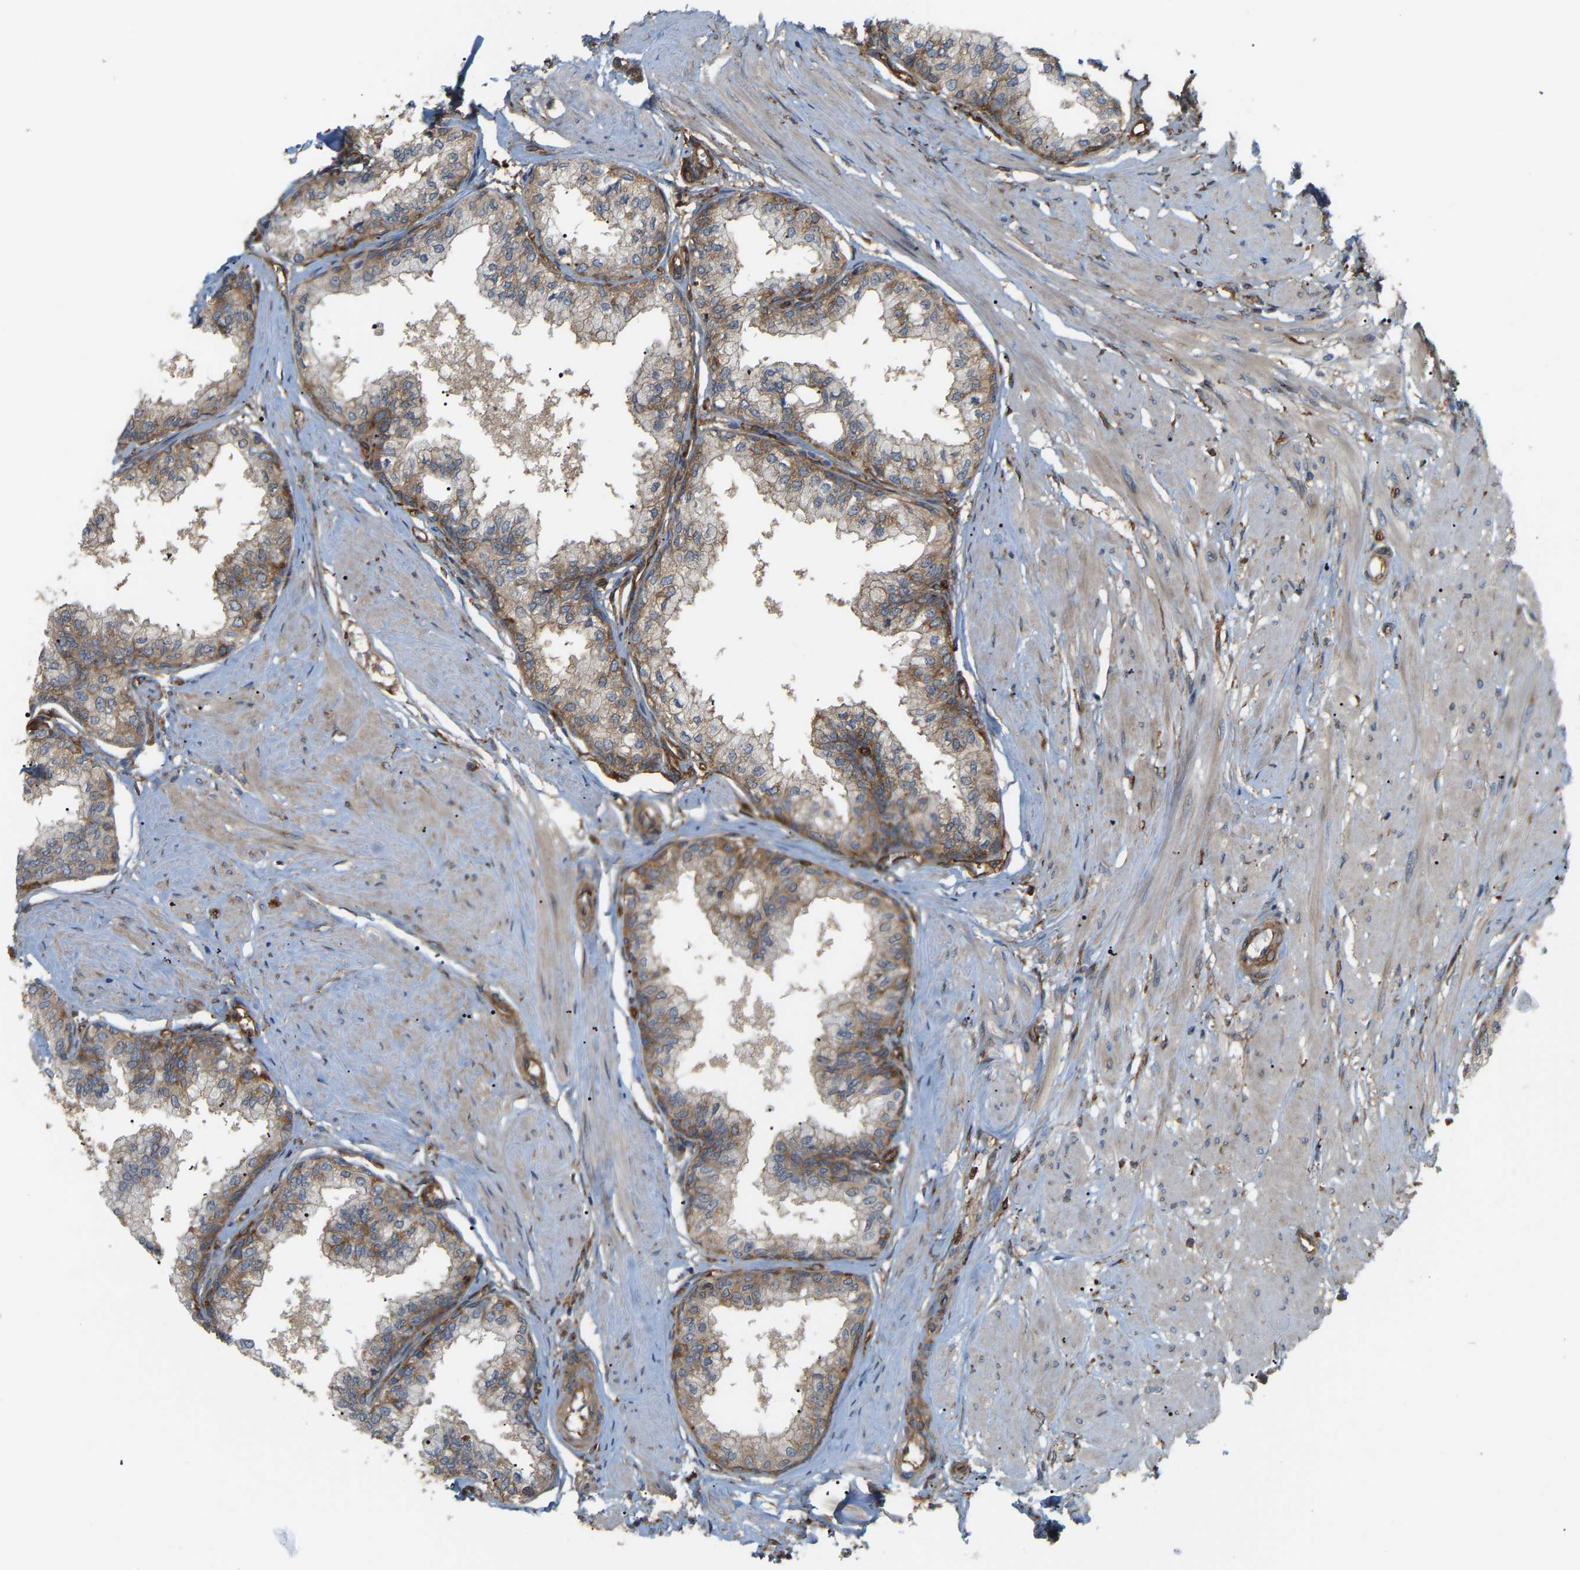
{"staining": {"intensity": "moderate", "quantity": "25%-75%", "location": "cytoplasmic/membranous"}, "tissue": "seminal vesicle", "cell_type": "Glandular cells", "image_type": "normal", "snomed": [{"axis": "morphology", "description": "Normal tissue, NOS"}, {"axis": "topography", "description": "Prostate"}, {"axis": "topography", "description": "Seminal veicle"}], "caption": "Glandular cells show medium levels of moderate cytoplasmic/membranous staining in about 25%-75% of cells in unremarkable human seminal vesicle.", "gene": "PICALM", "patient": {"sex": "male", "age": 60}}